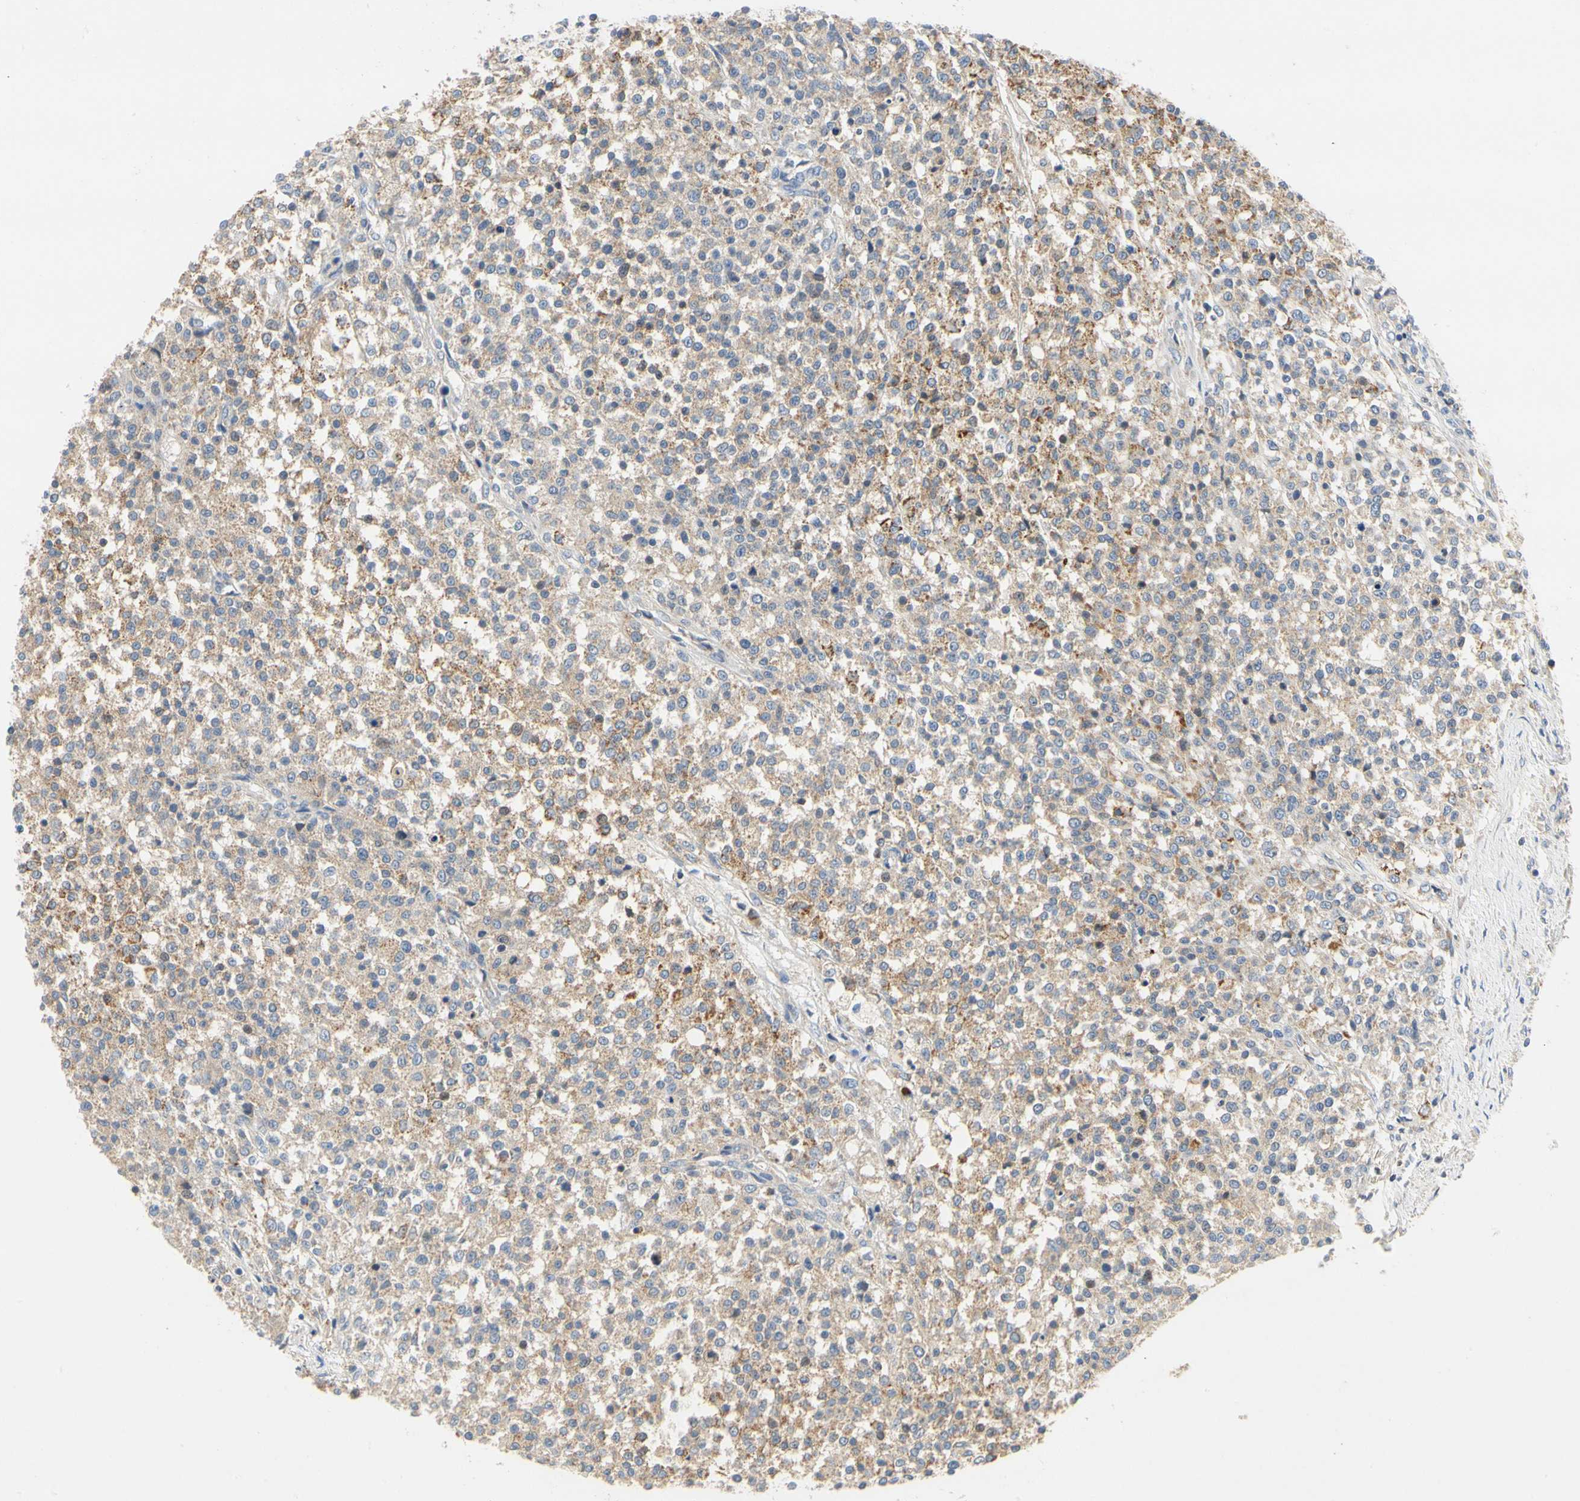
{"staining": {"intensity": "moderate", "quantity": ">75%", "location": "cytoplasmic/membranous"}, "tissue": "testis cancer", "cell_type": "Tumor cells", "image_type": "cancer", "snomed": [{"axis": "morphology", "description": "Seminoma, NOS"}, {"axis": "topography", "description": "Testis"}], "caption": "The image exhibits staining of testis cancer (seminoma), revealing moderate cytoplasmic/membranous protein positivity (brown color) within tumor cells.", "gene": "KLHDC8B", "patient": {"sex": "male", "age": 59}}